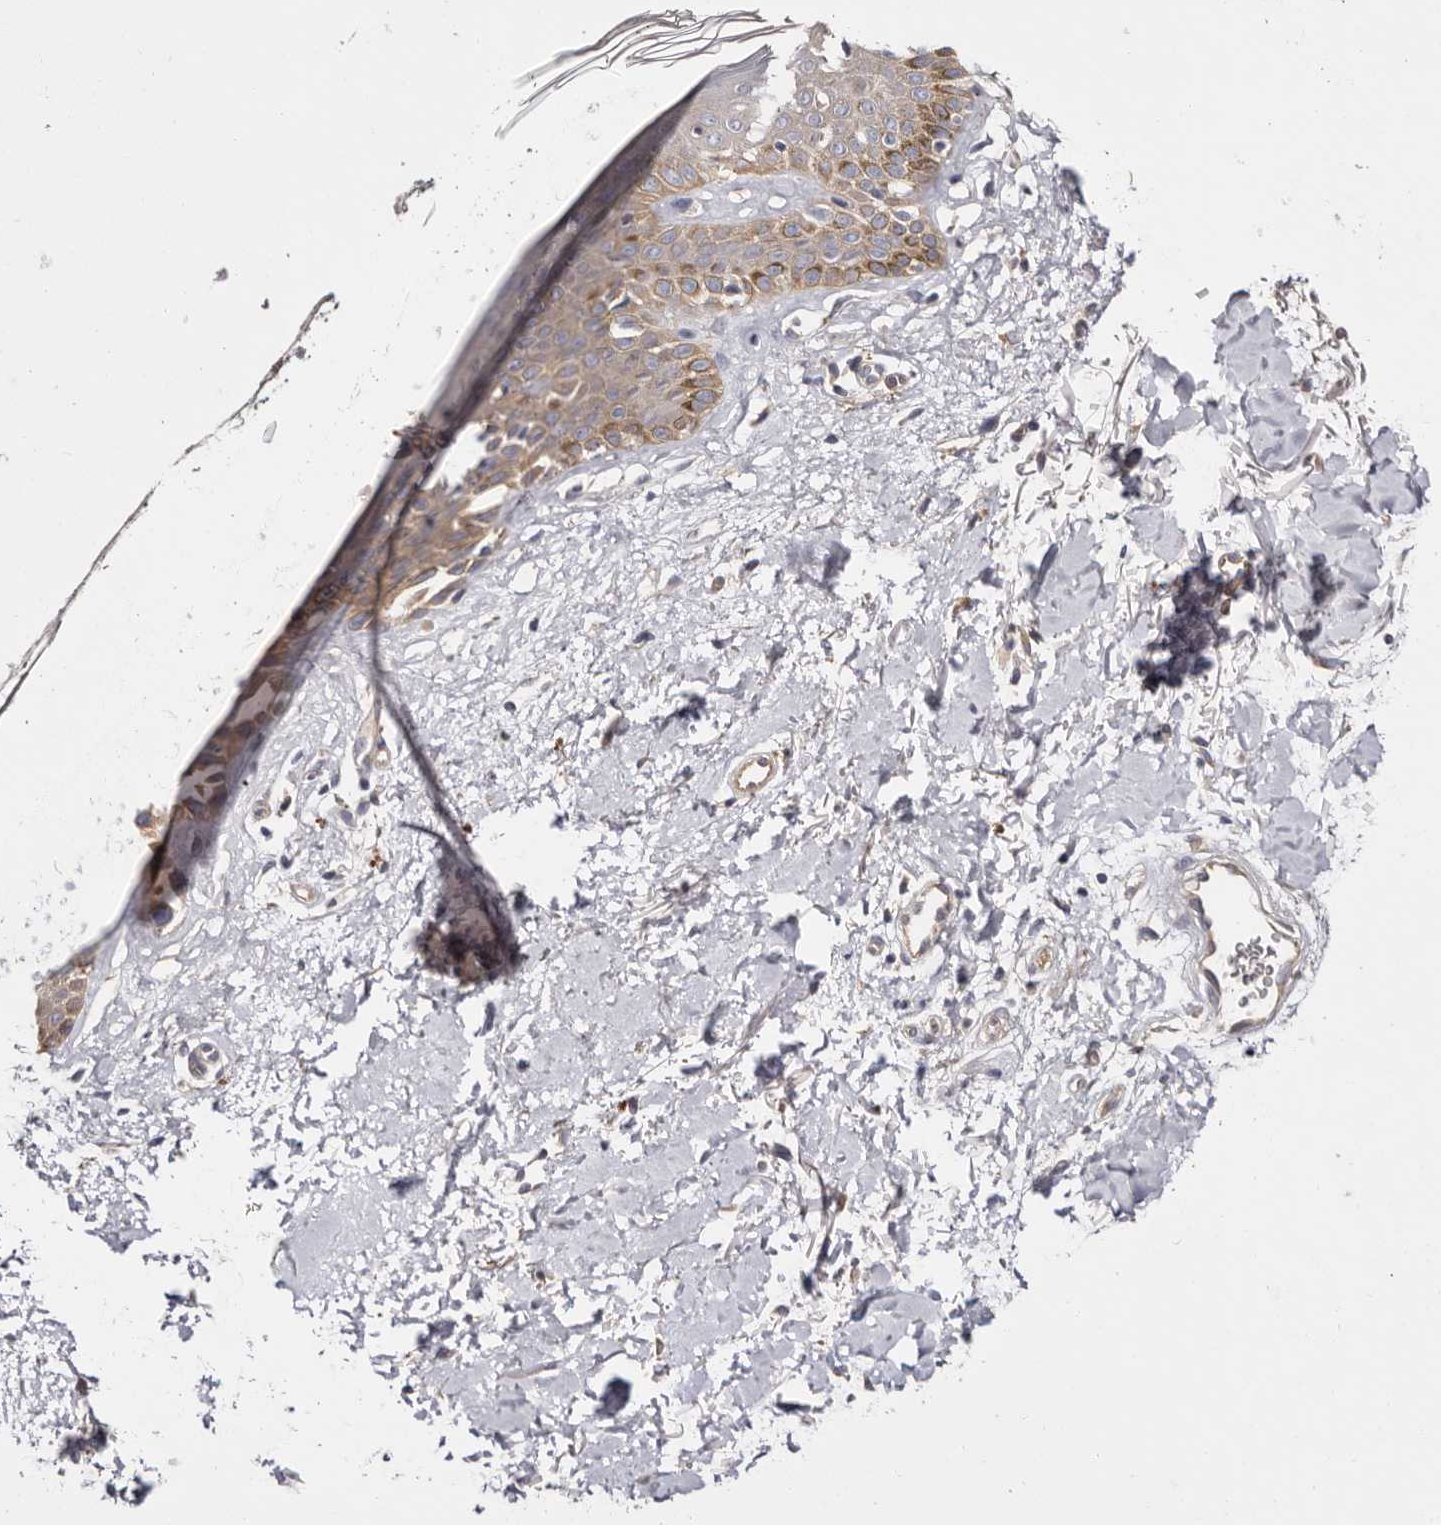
{"staining": {"intensity": "negative", "quantity": "none", "location": "none"}, "tissue": "skin", "cell_type": "Fibroblasts", "image_type": "normal", "snomed": [{"axis": "morphology", "description": "Normal tissue, NOS"}, {"axis": "topography", "description": "Skin"}], "caption": "This is a image of immunohistochemistry (IHC) staining of normal skin, which shows no expression in fibroblasts. (Immunohistochemistry, brightfield microscopy, high magnification).", "gene": "FAM167B", "patient": {"sex": "female", "age": 64}}